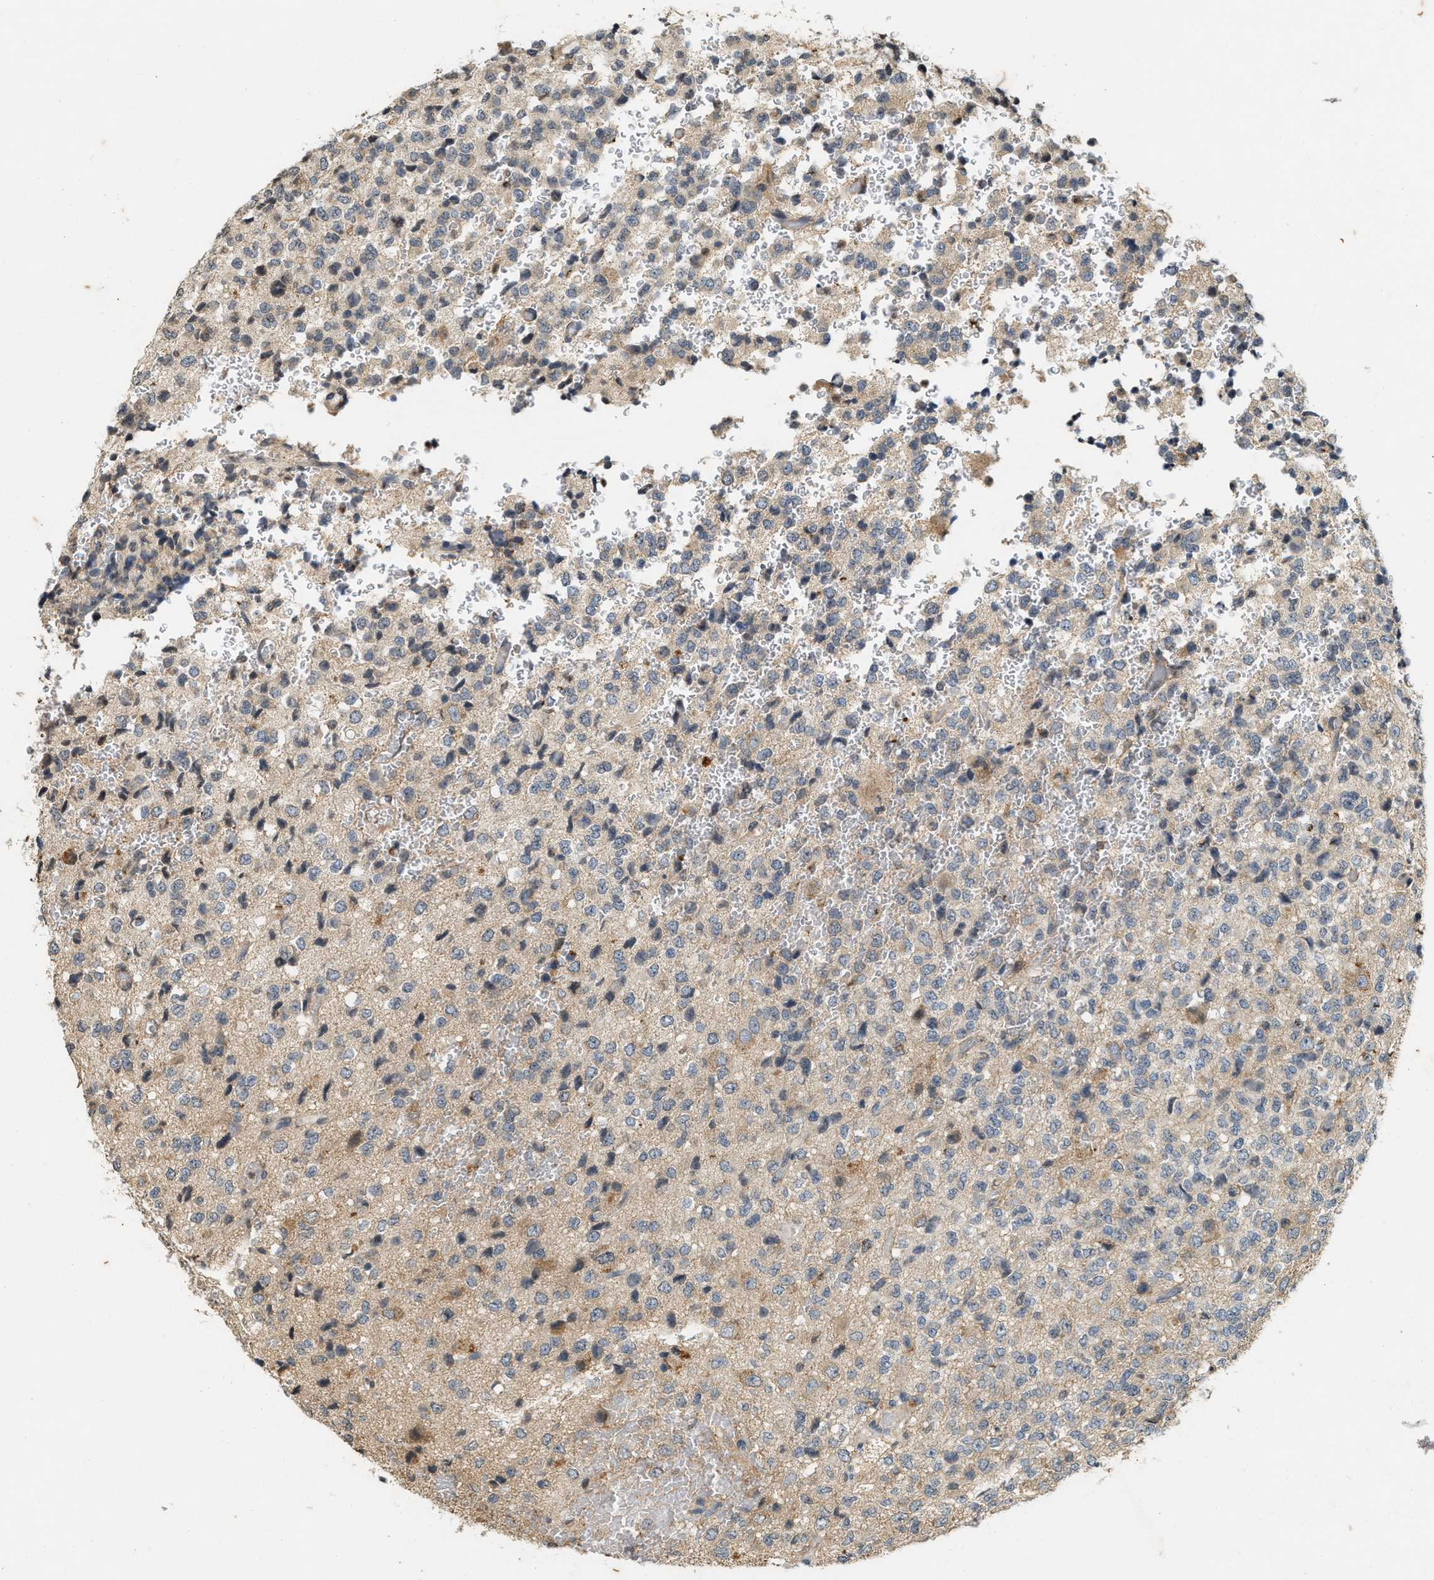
{"staining": {"intensity": "weak", "quantity": "<25%", "location": "cytoplasmic/membranous"}, "tissue": "glioma", "cell_type": "Tumor cells", "image_type": "cancer", "snomed": [{"axis": "morphology", "description": "Glioma, malignant, High grade"}, {"axis": "topography", "description": "pancreas cauda"}], "caption": "High power microscopy histopathology image of an immunohistochemistry histopathology image of malignant glioma (high-grade), revealing no significant expression in tumor cells.", "gene": "KIF21A", "patient": {"sex": "male", "age": 60}}